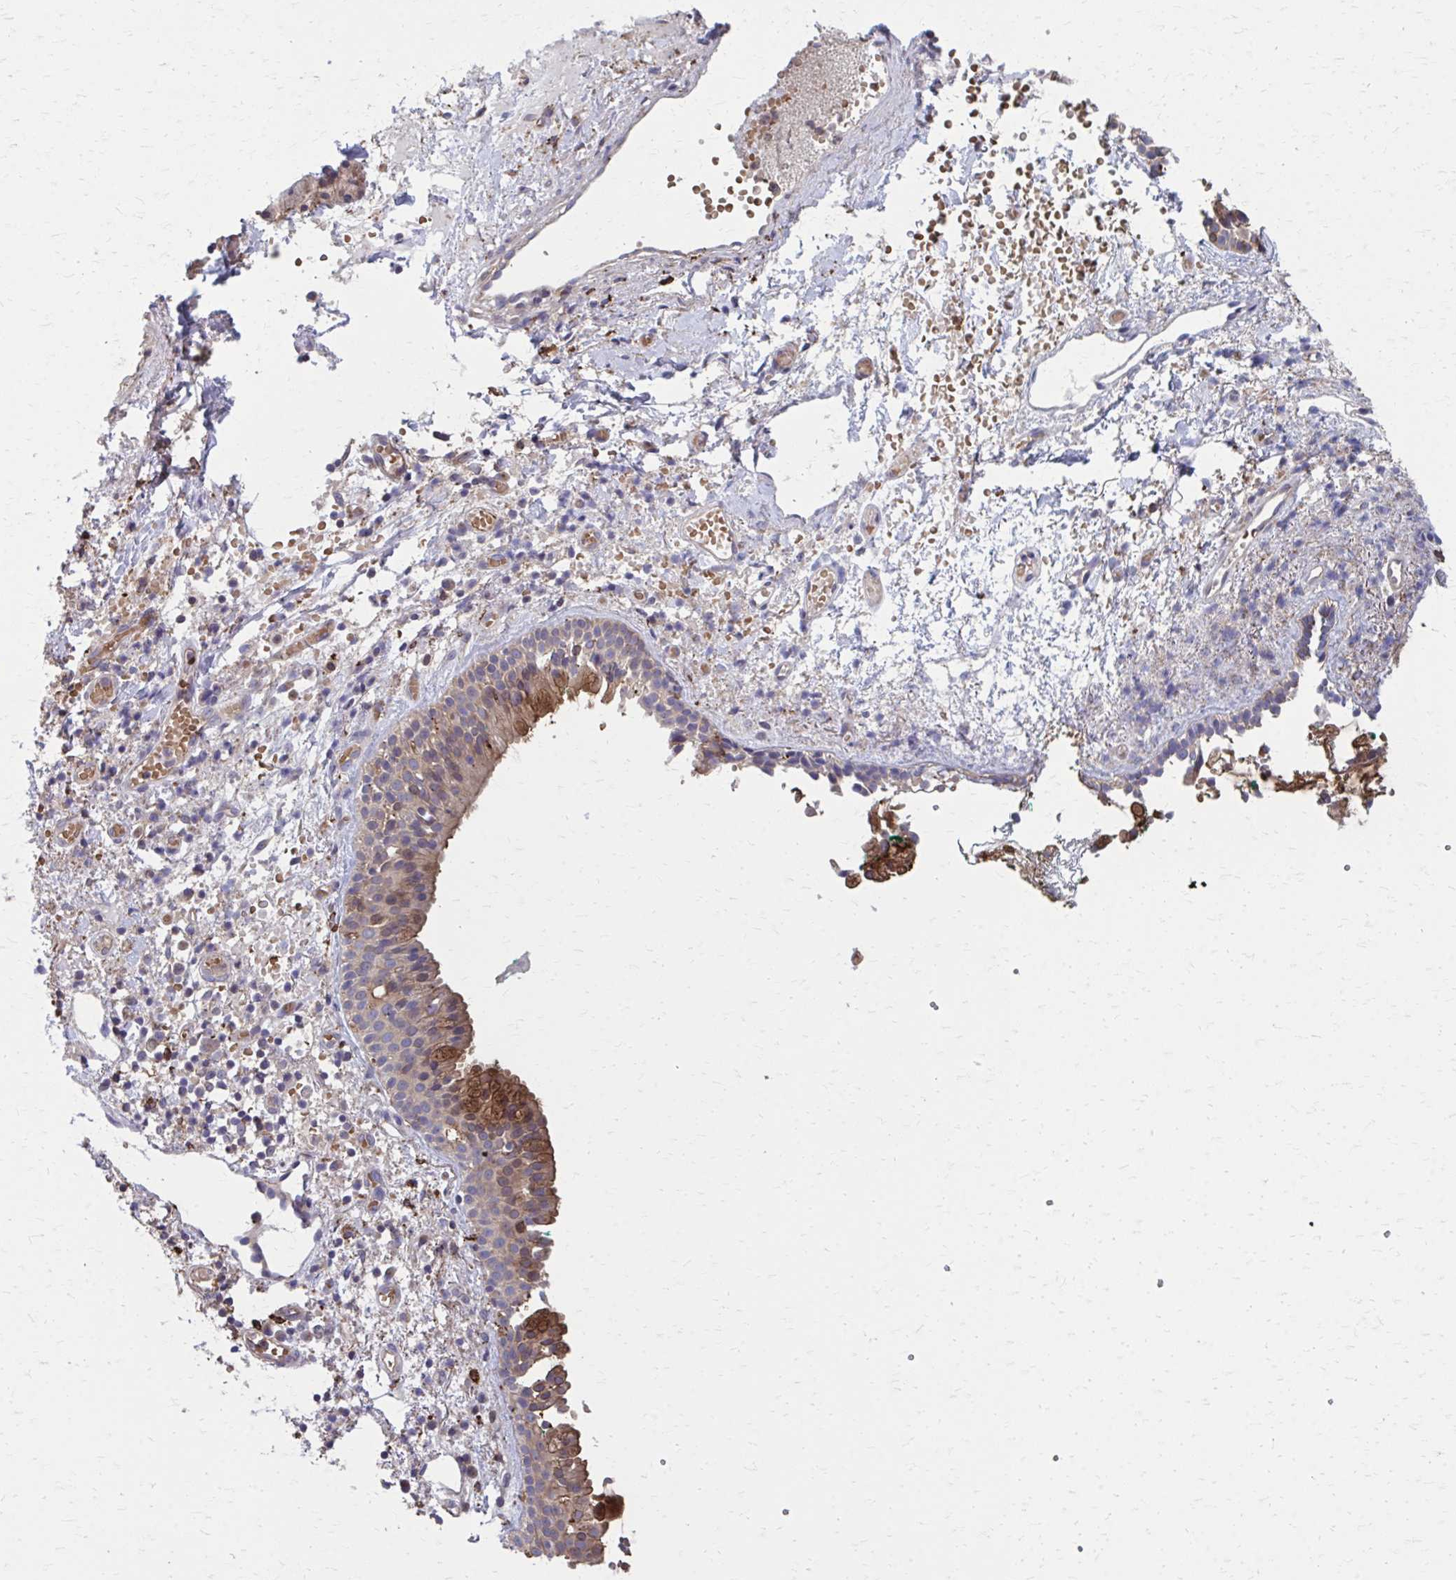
{"staining": {"intensity": "strong", "quantity": "25%-75%", "location": "cytoplasmic/membranous"}, "tissue": "nasopharynx", "cell_type": "Respiratory epithelial cells", "image_type": "normal", "snomed": [{"axis": "morphology", "description": "Normal tissue, NOS"}, {"axis": "morphology", "description": "Basal cell carcinoma"}, {"axis": "topography", "description": "Cartilage tissue"}, {"axis": "topography", "description": "Nasopharynx"}, {"axis": "topography", "description": "Oral tissue"}], "caption": "Nasopharynx stained with DAB IHC reveals high levels of strong cytoplasmic/membranous expression in about 25%-75% of respiratory epithelial cells. (Brightfield microscopy of DAB IHC at high magnification).", "gene": "MMP14", "patient": {"sex": "female", "age": 77}}